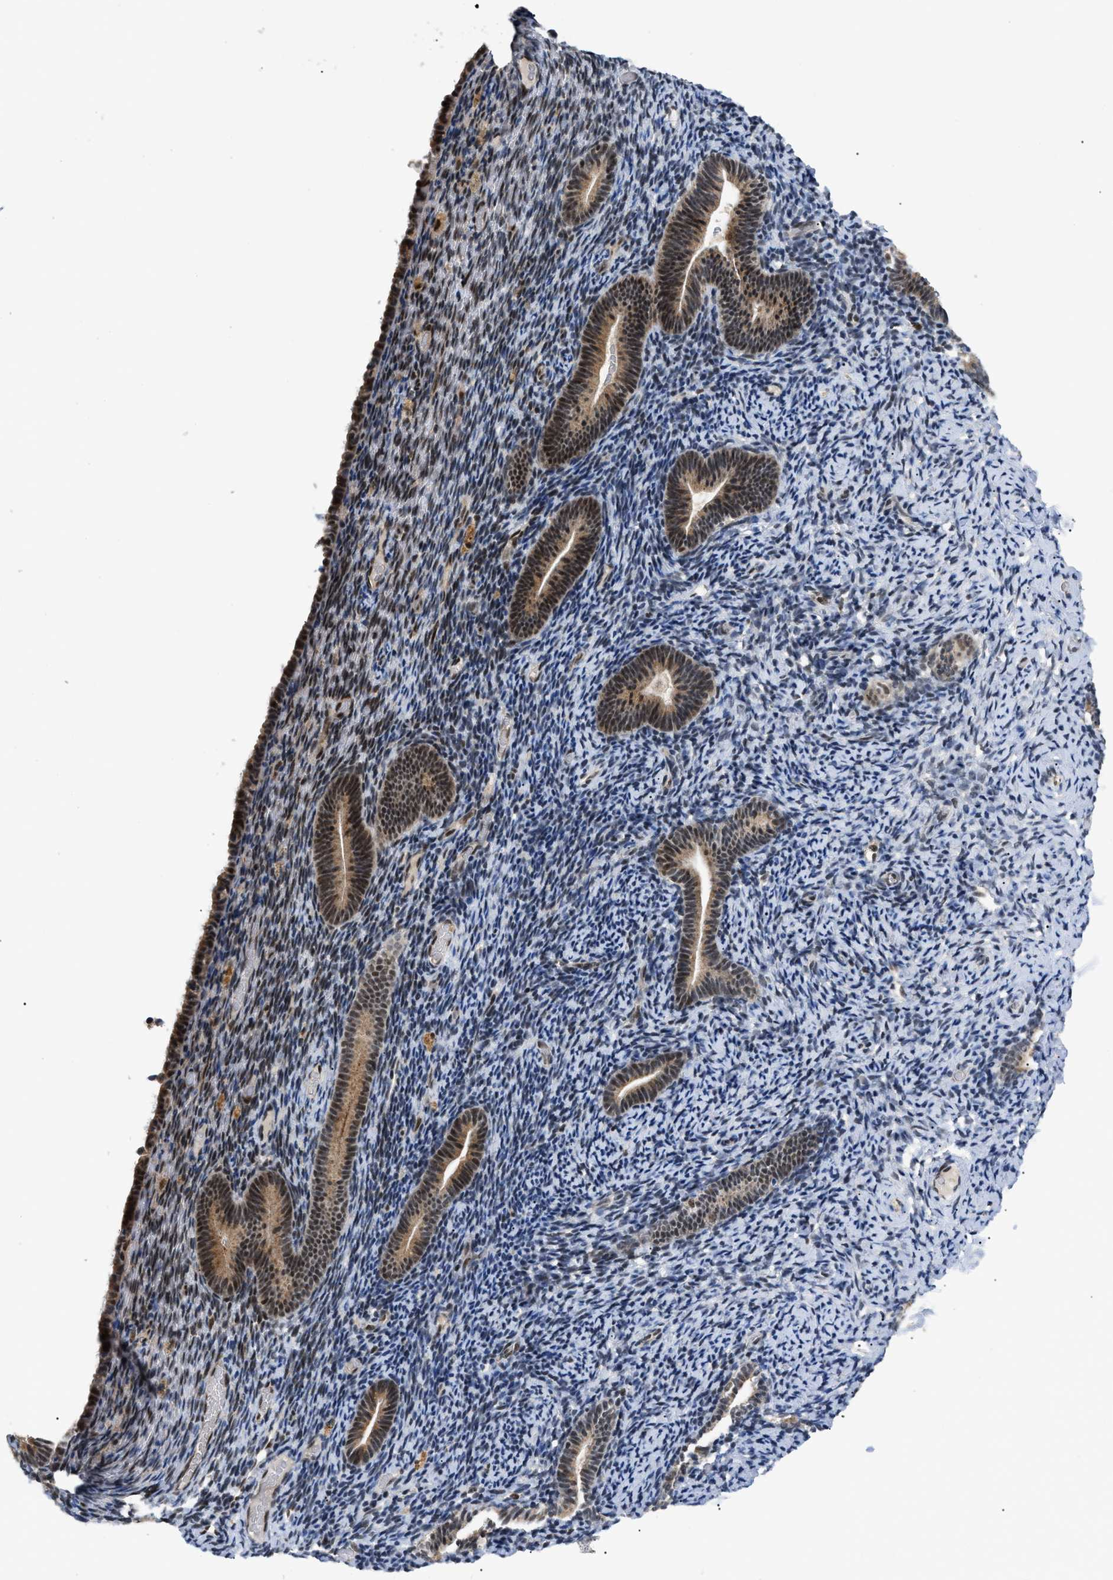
{"staining": {"intensity": "negative", "quantity": "none", "location": "none"}, "tissue": "endometrium", "cell_type": "Cells in endometrial stroma", "image_type": "normal", "snomed": [{"axis": "morphology", "description": "Normal tissue, NOS"}, {"axis": "topography", "description": "Endometrium"}], "caption": "High magnification brightfield microscopy of normal endometrium stained with DAB (brown) and counterstained with hematoxylin (blue): cells in endometrial stroma show no significant staining. Brightfield microscopy of immunohistochemistry stained with DAB (3,3'-diaminobenzidine) (brown) and hematoxylin (blue), captured at high magnification.", "gene": "ZBTB11", "patient": {"sex": "female", "age": 51}}